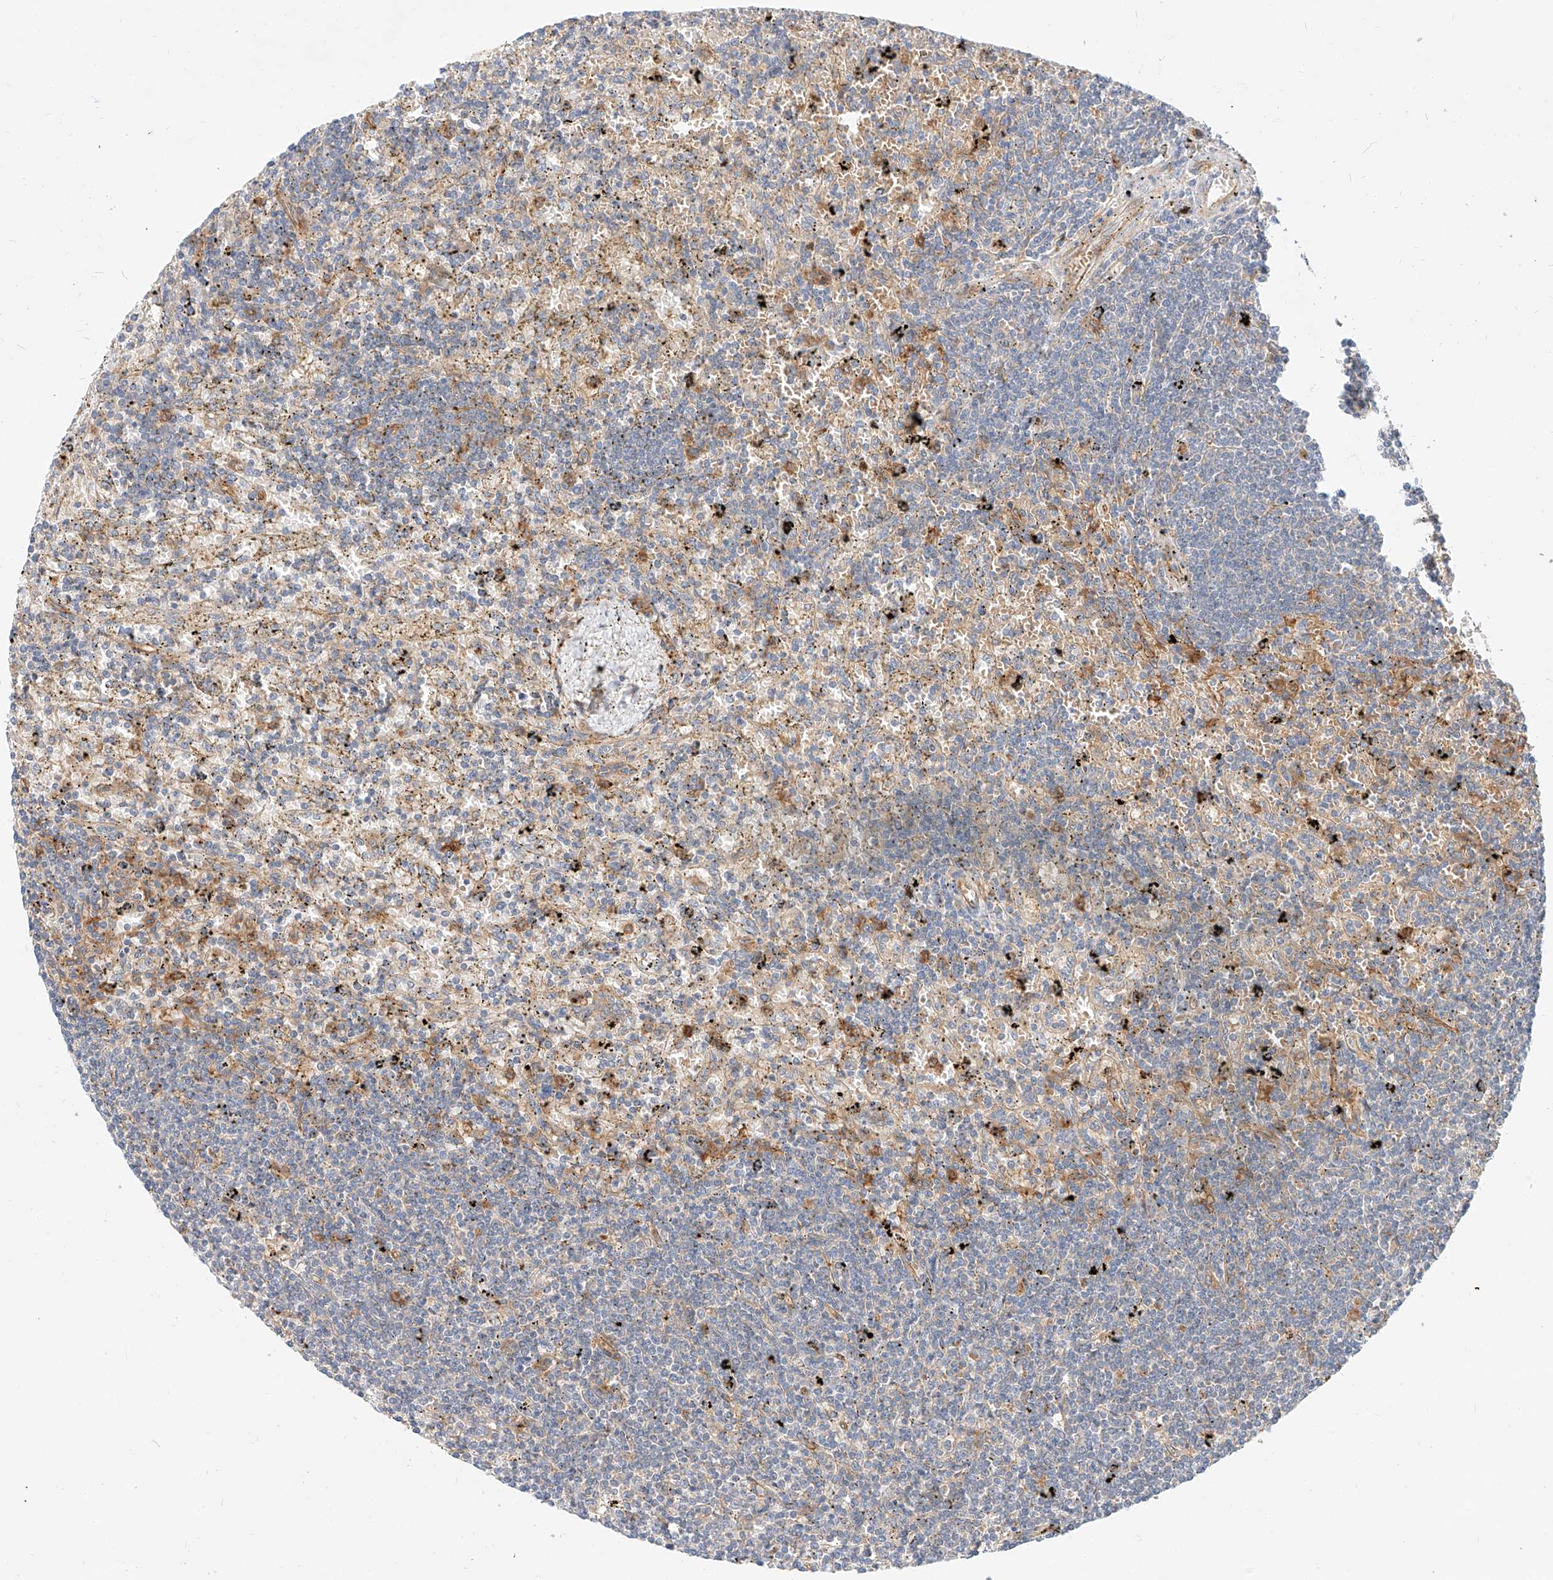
{"staining": {"intensity": "negative", "quantity": "none", "location": "none"}, "tissue": "lymphoma", "cell_type": "Tumor cells", "image_type": "cancer", "snomed": [{"axis": "morphology", "description": "Malignant lymphoma, non-Hodgkin's type, Low grade"}, {"axis": "topography", "description": "Spleen"}], "caption": "A histopathology image of human lymphoma is negative for staining in tumor cells.", "gene": "NFAM1", "patient": {"sex": "male", "age": 76}}